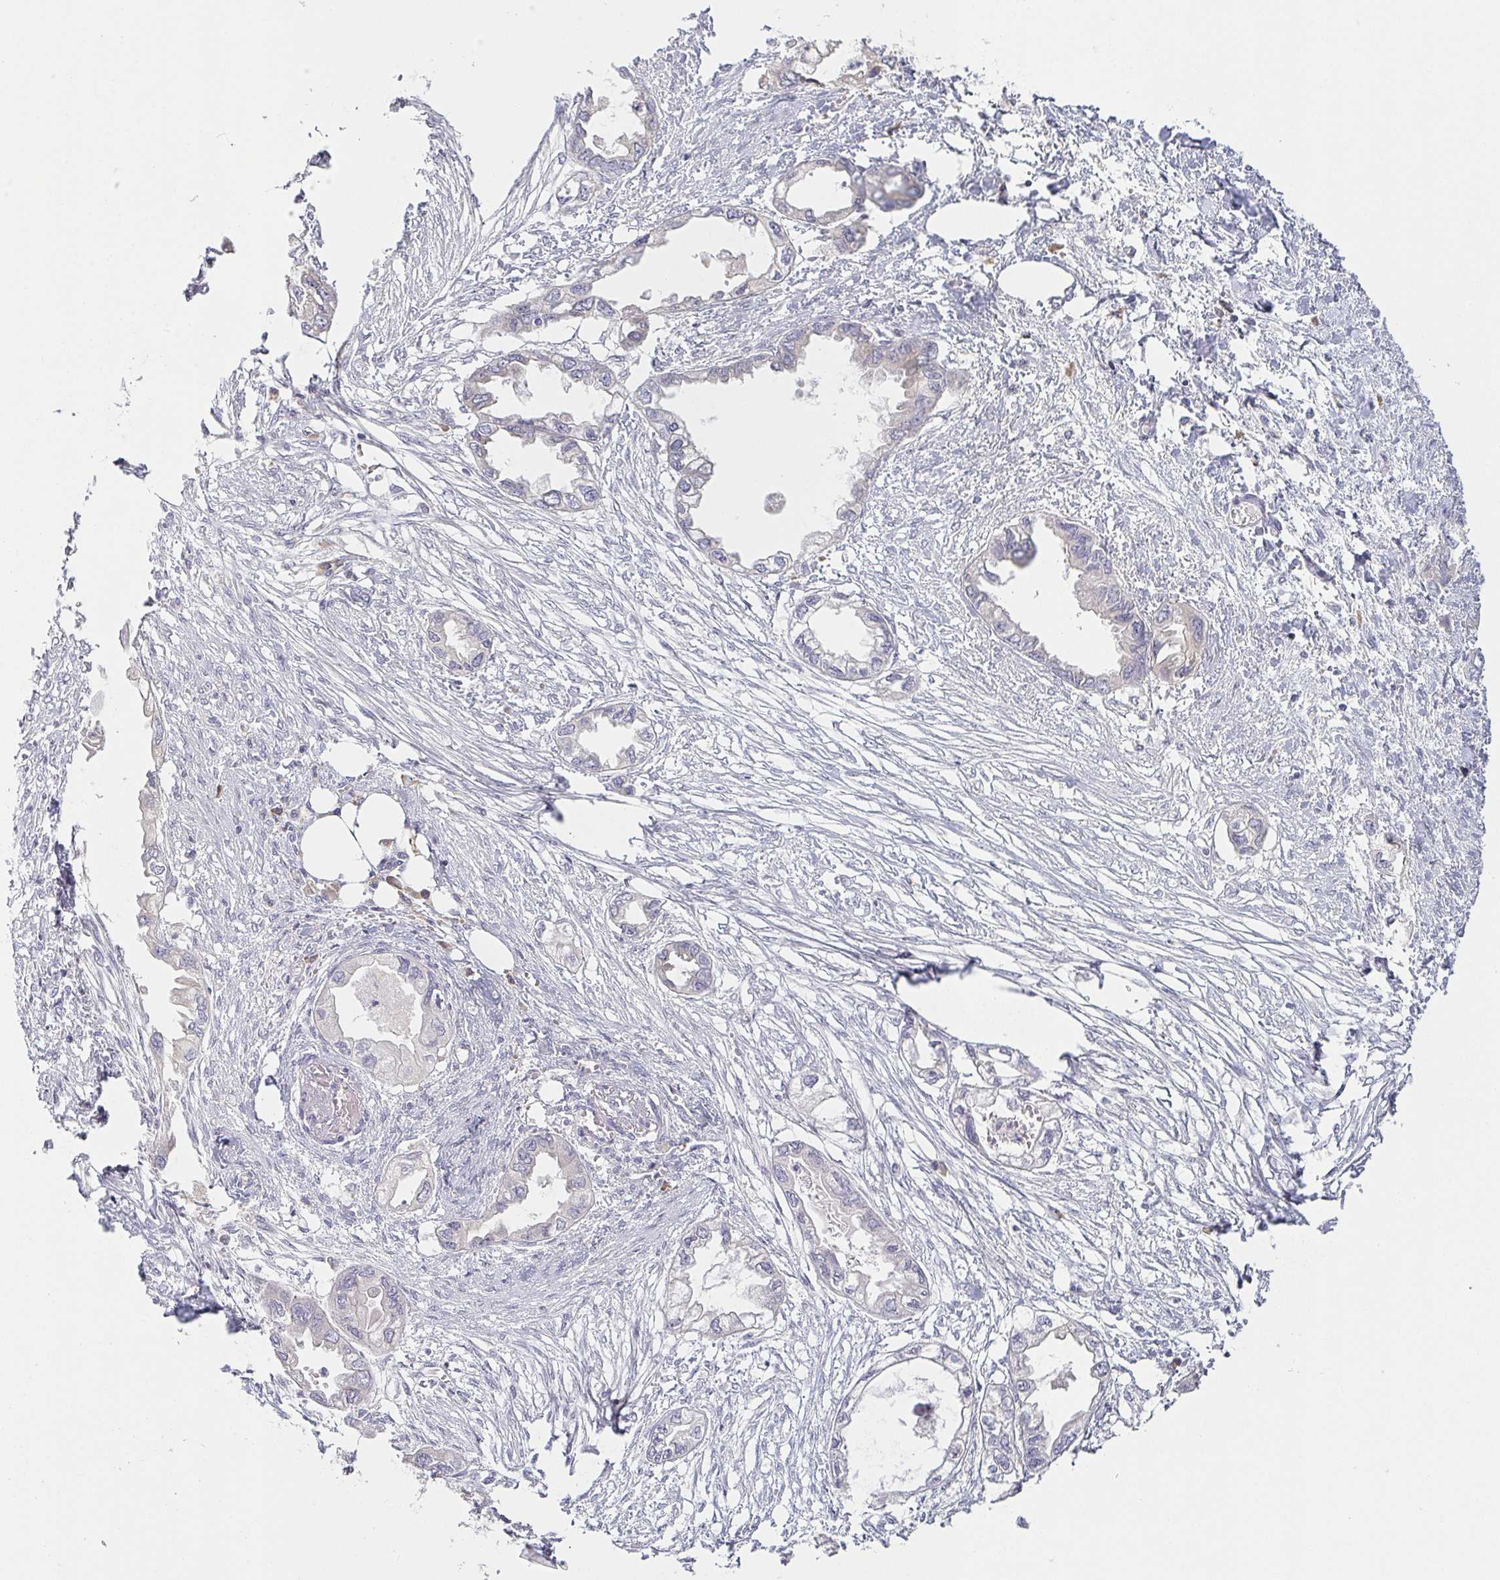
{"staining": {"intensity": "negative", "quantity": "none", "location": "none"}, "tissue": "endometrial cancer", "cell_type": "Tumor cells", "image_type": "cancer", "snomed": [{"axis": "morphology", "description": "Adenocarcinoma, NOS"}, {"axis": "morphology", "description": "Adenocarcinoma, metastatic, NOS"}, {"axis": "topography", "description": "Adipose tissue"}, {"axis": "topography", "description": "Endometrium"}], "caption": "Tumor cells are negative for brown protein staining in endometrial cancer (metastatic adenocarcinoma).", "gene": "PRR27", "patient": {"sex": "female", "age": 67}}